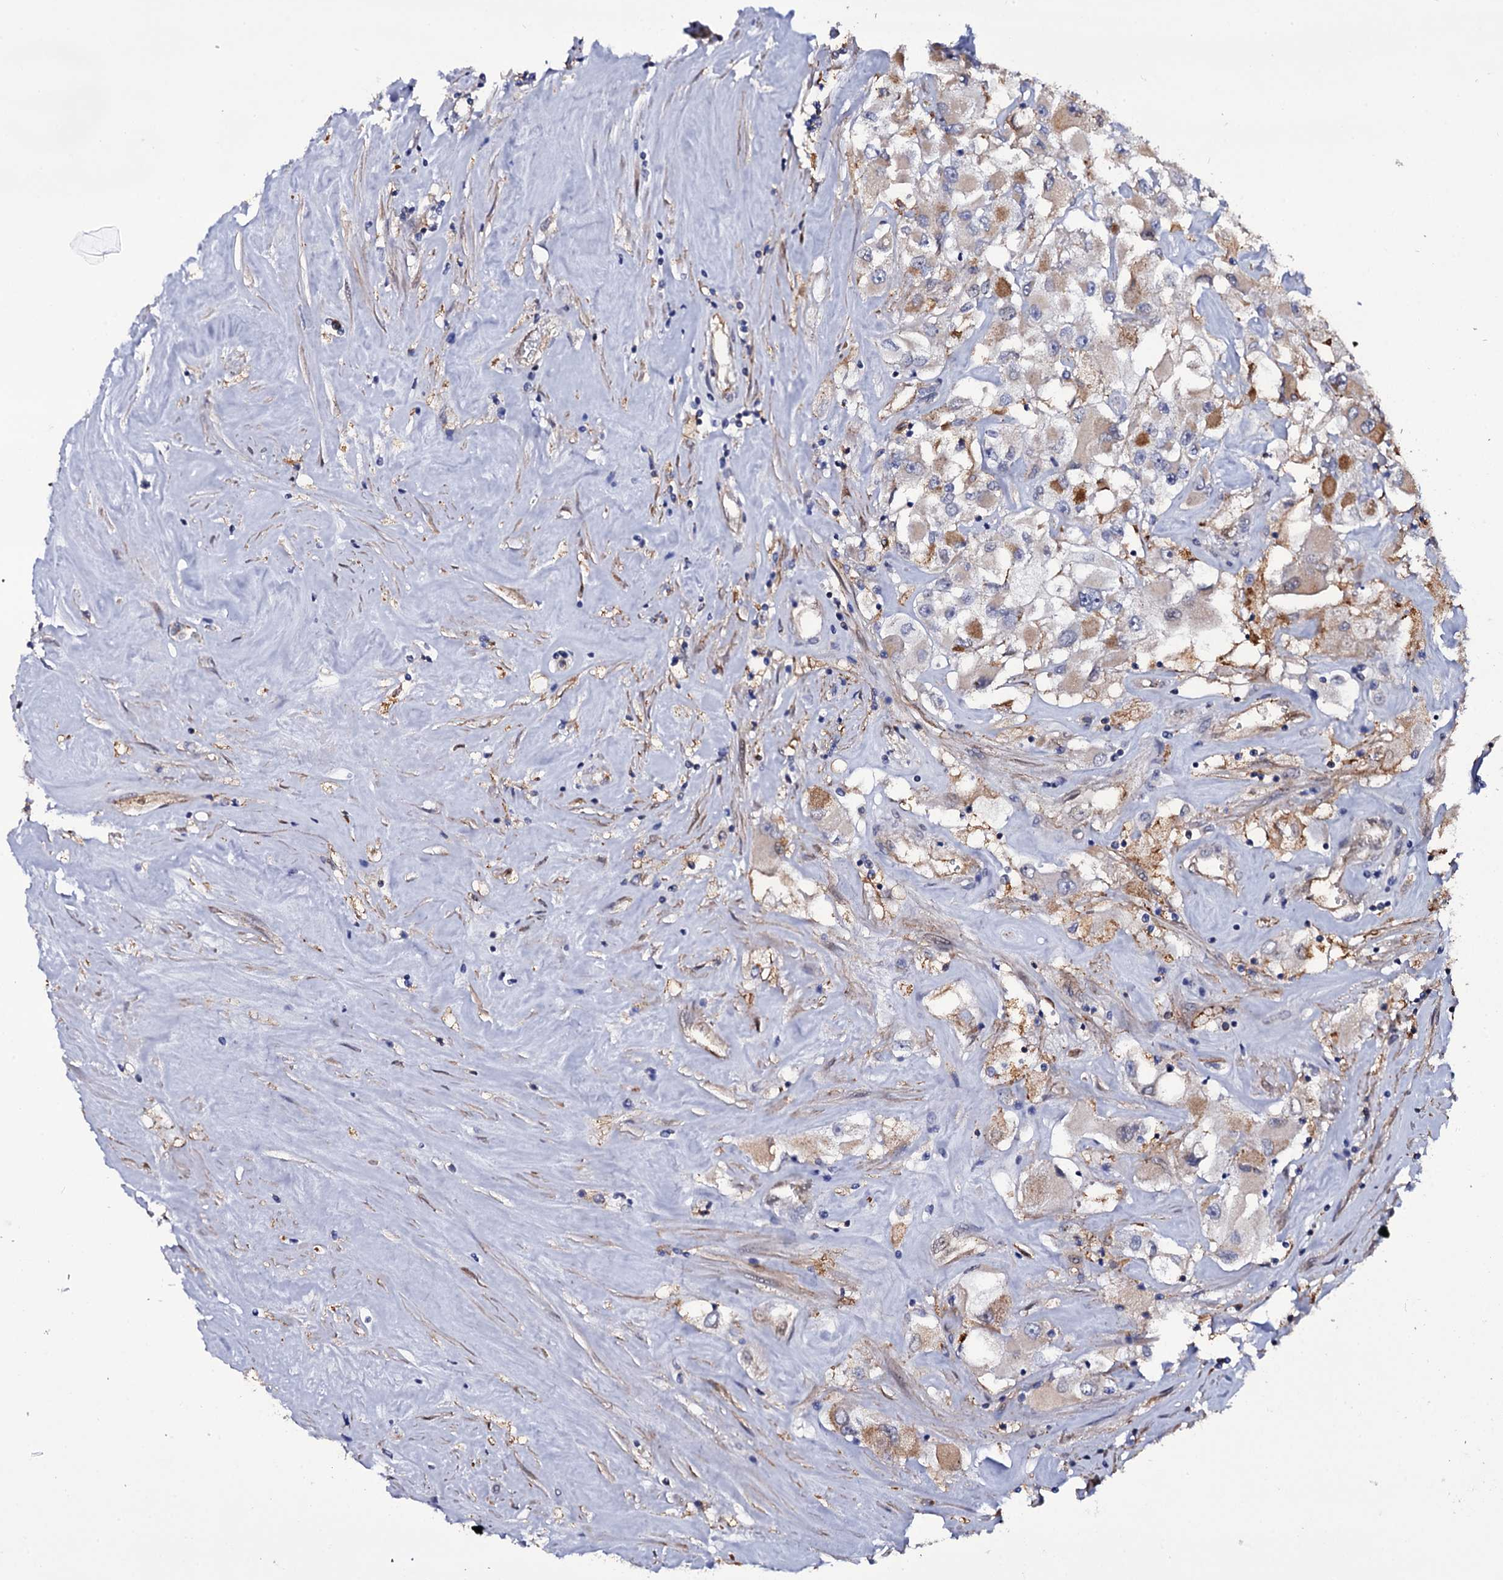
{"staining": {"intensity": "weak", "quantity": "<25%", "location": "cytoplasmic/membranous"}, "tissue": "renal cancer", "cell_type": "Tumor cells", "image_type": "cancer", "snomed": [{"axis": "morphology", "description": "Adenocarcinoma, NOS"}, {"axis": "topography", "description": "Kidney"}], "caption": "There is no significant expression in tumor cells of renal cancer (adenocarcinoma).", "gene": "TTC23", "patient": {"sex": "female", "age": 52}}